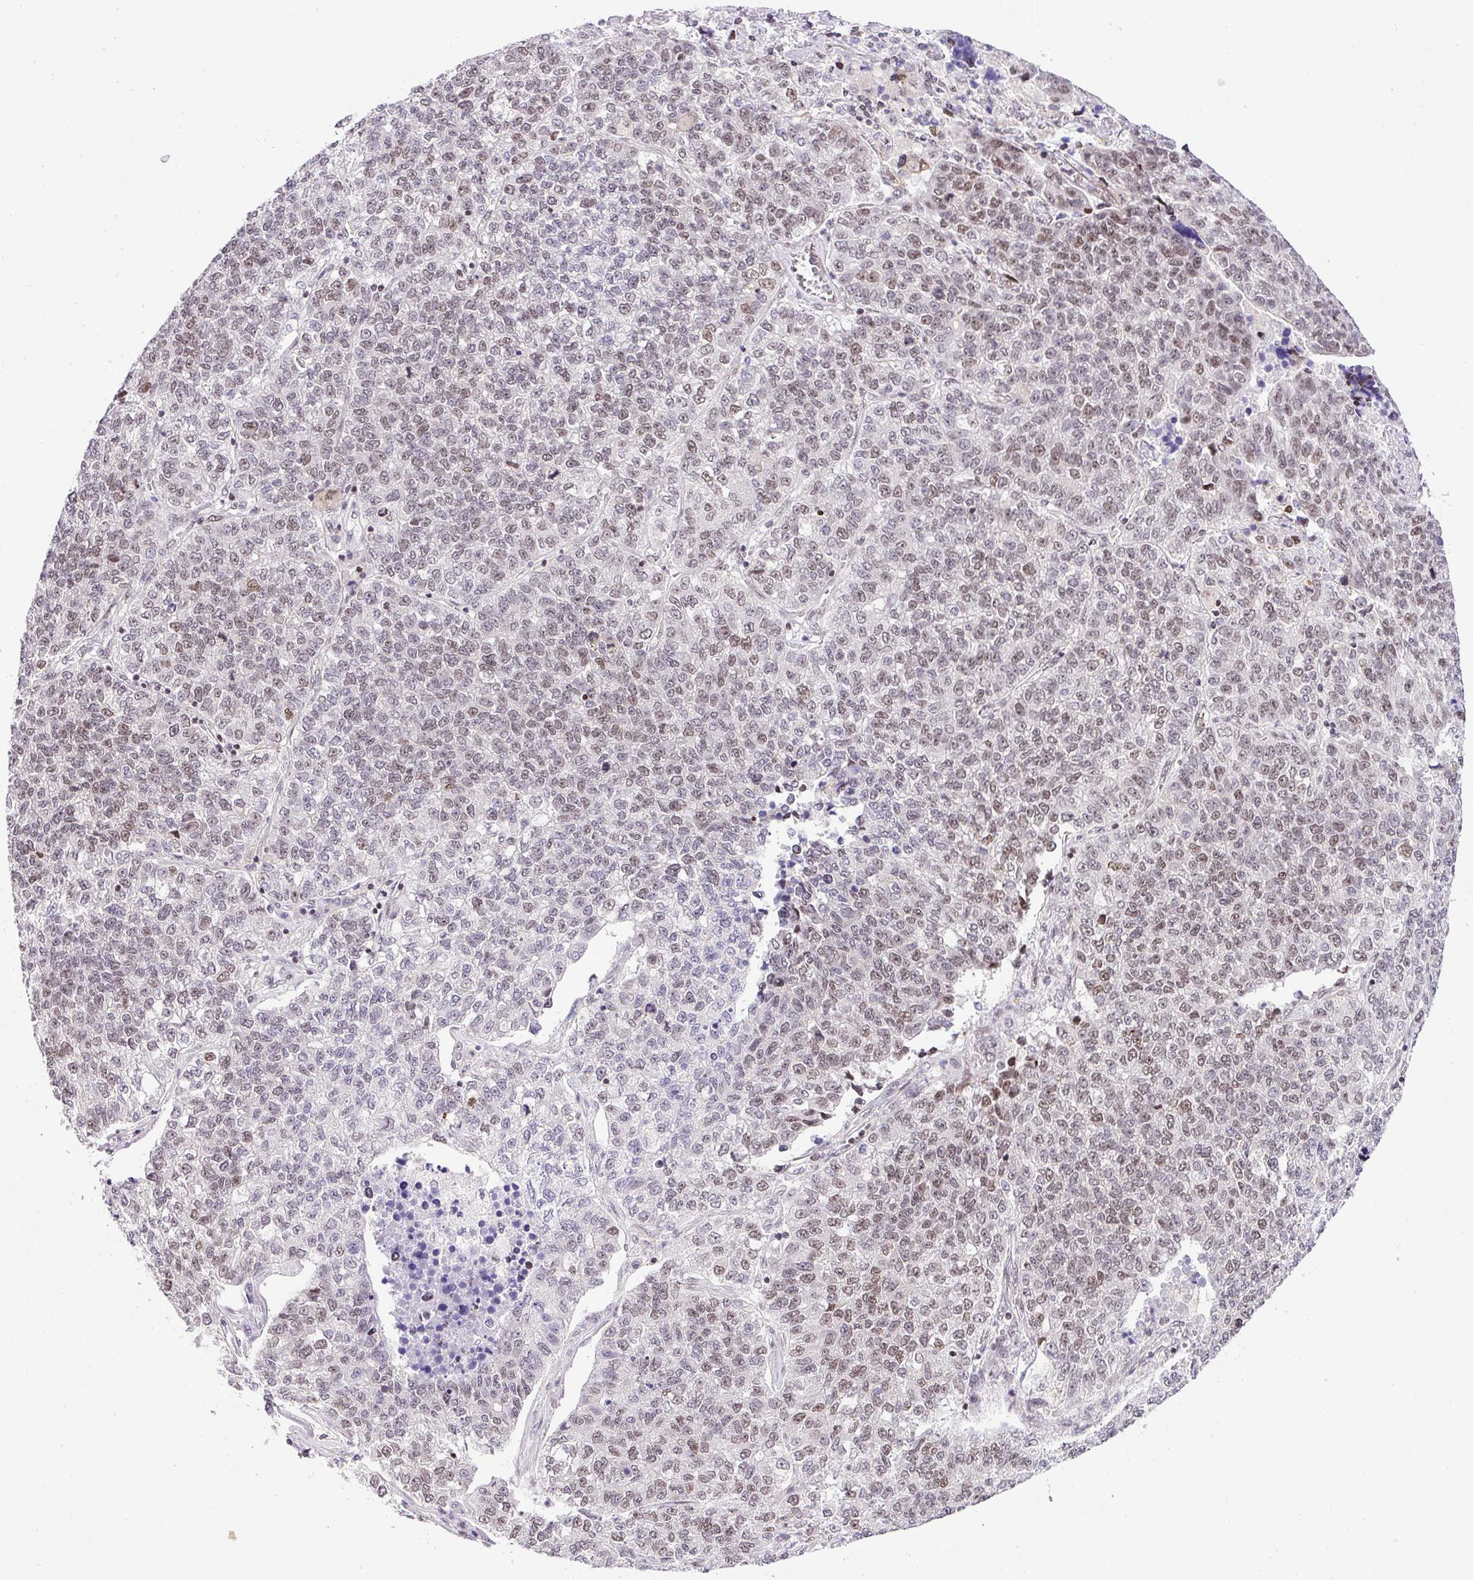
{"staining": {"intensity": "weak", "quantity": "25%-75%", "location": "nuclear"}, "tissue": "lung cancer", "cell_type": "Tumor cells", "image_type": "cancer", "snomed": [{"axis": "morphology", "description": "Adenocarcinoma, NOS"}, {"axis": "topography", "description": "Lung"}], "caption": "Protein staining by immunohistochemistry shows weak nuclear expression in about 25%-75% of tumor cells in lung cancer (adenocarcinoma). (DAB (3,3'-diaminobenzidine) = brown stain, brightfield microscopy at high magnification).", "gene": "CCDC137", "patient": {"sex": "male", "age": 49}}